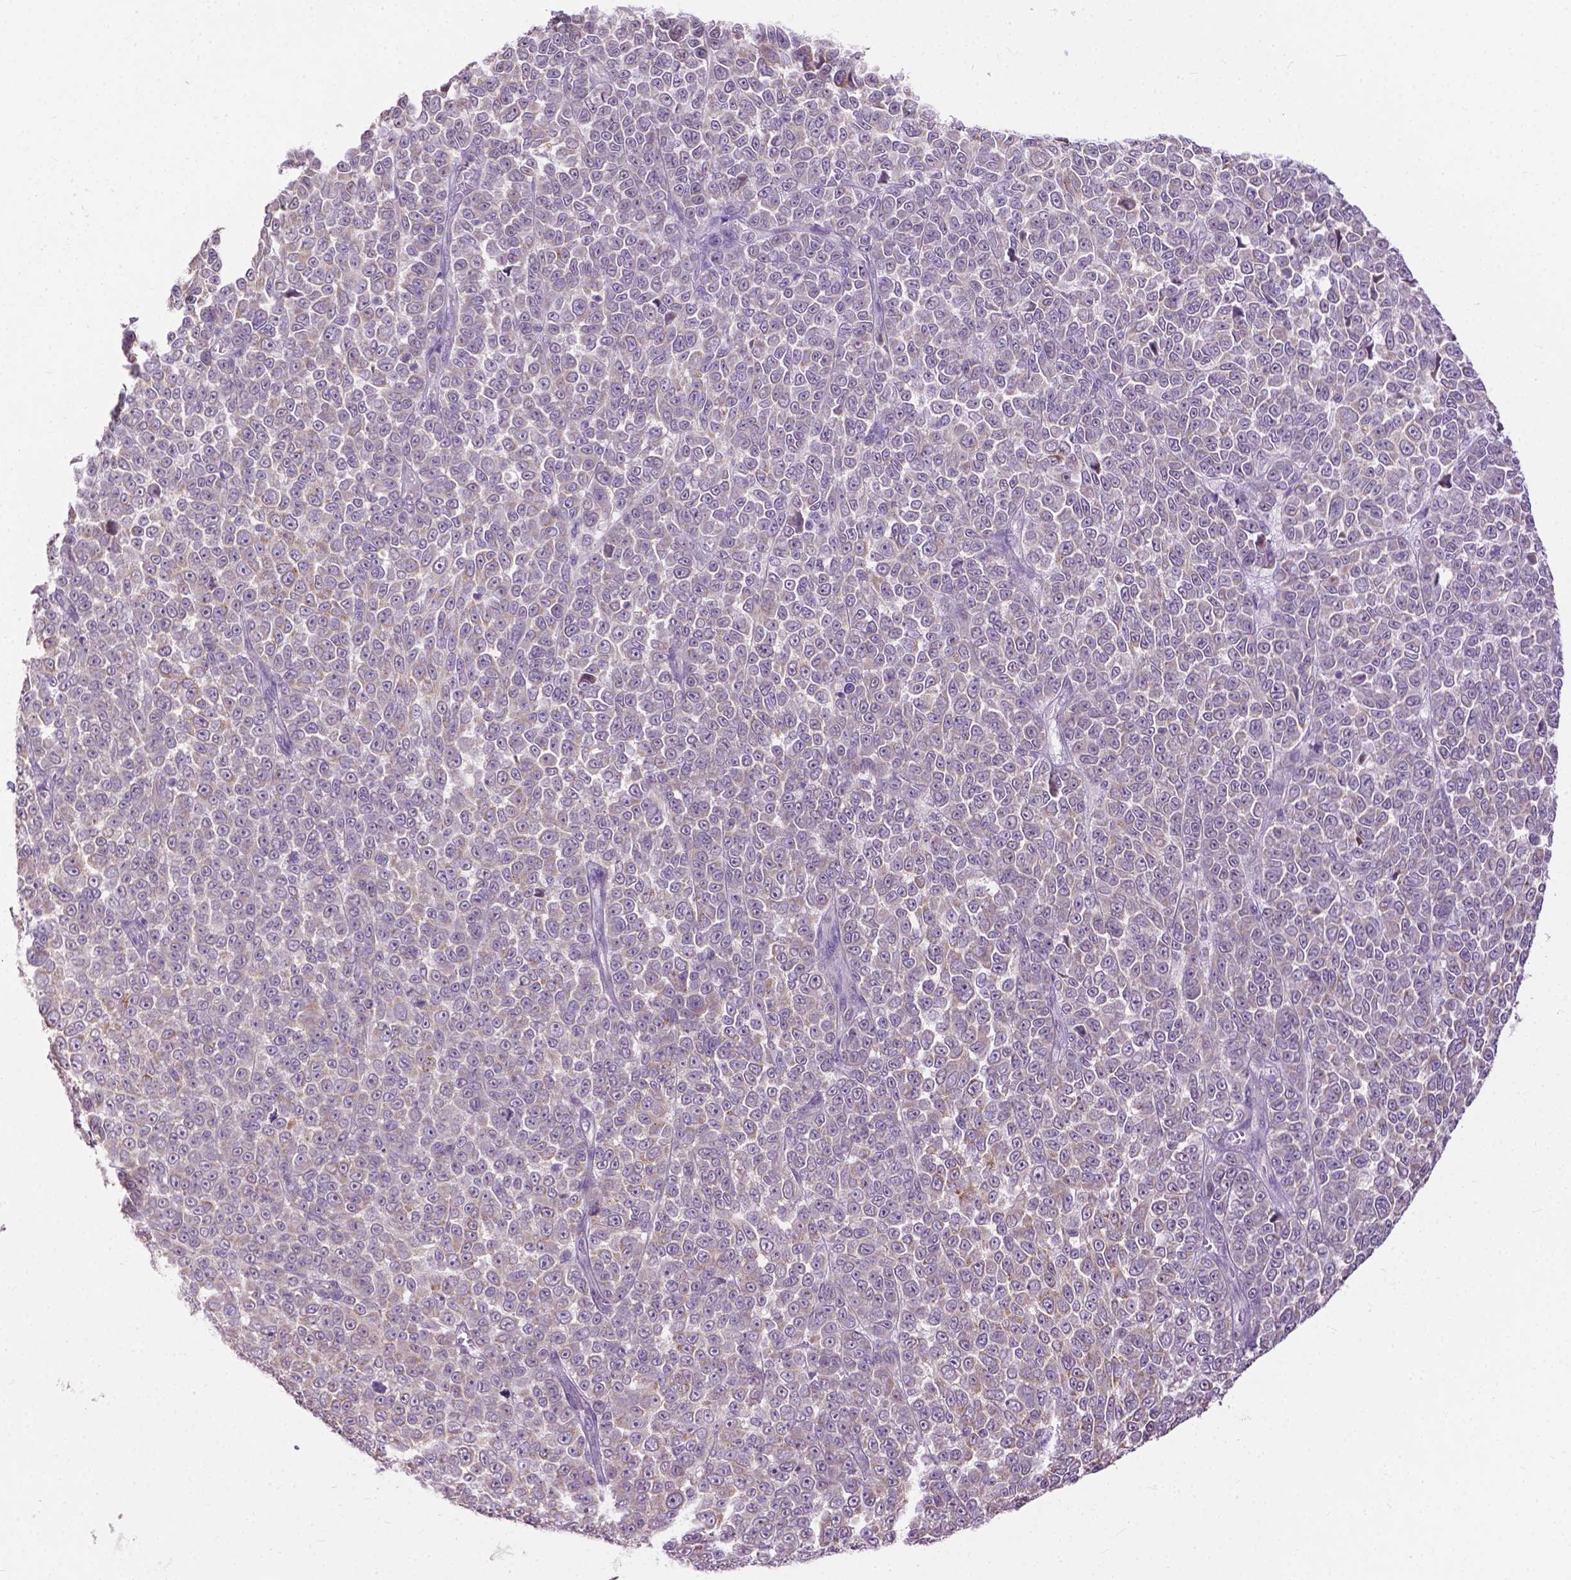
{"staining": {"intensity": "weak", "quantity": "<25%", "location": "cytoplasmic/membranous"}, "tissue": "melanoma", "cell_type": "Tumor cells", "image_type": "cancer", "snomed": [{"axis": "morphology", "description": "Malignant melanoma, NOS"}, {"axis": "topography", "description": "Skin"}], "caption": "High power microscopy histopathology image of an immunohistochemistry photomicrograph of malignant melanoma, revealing no significant staining in tumor cells. Brightfield microscopy of immunohistochemistry (IHC) stained with DAB (3,3'-diaminobenzidine) (brown) and hematoxylin (blue), captured at high magnification.", "gene": "TTC9B", "patient": {"sex": "female", "age": 95}}